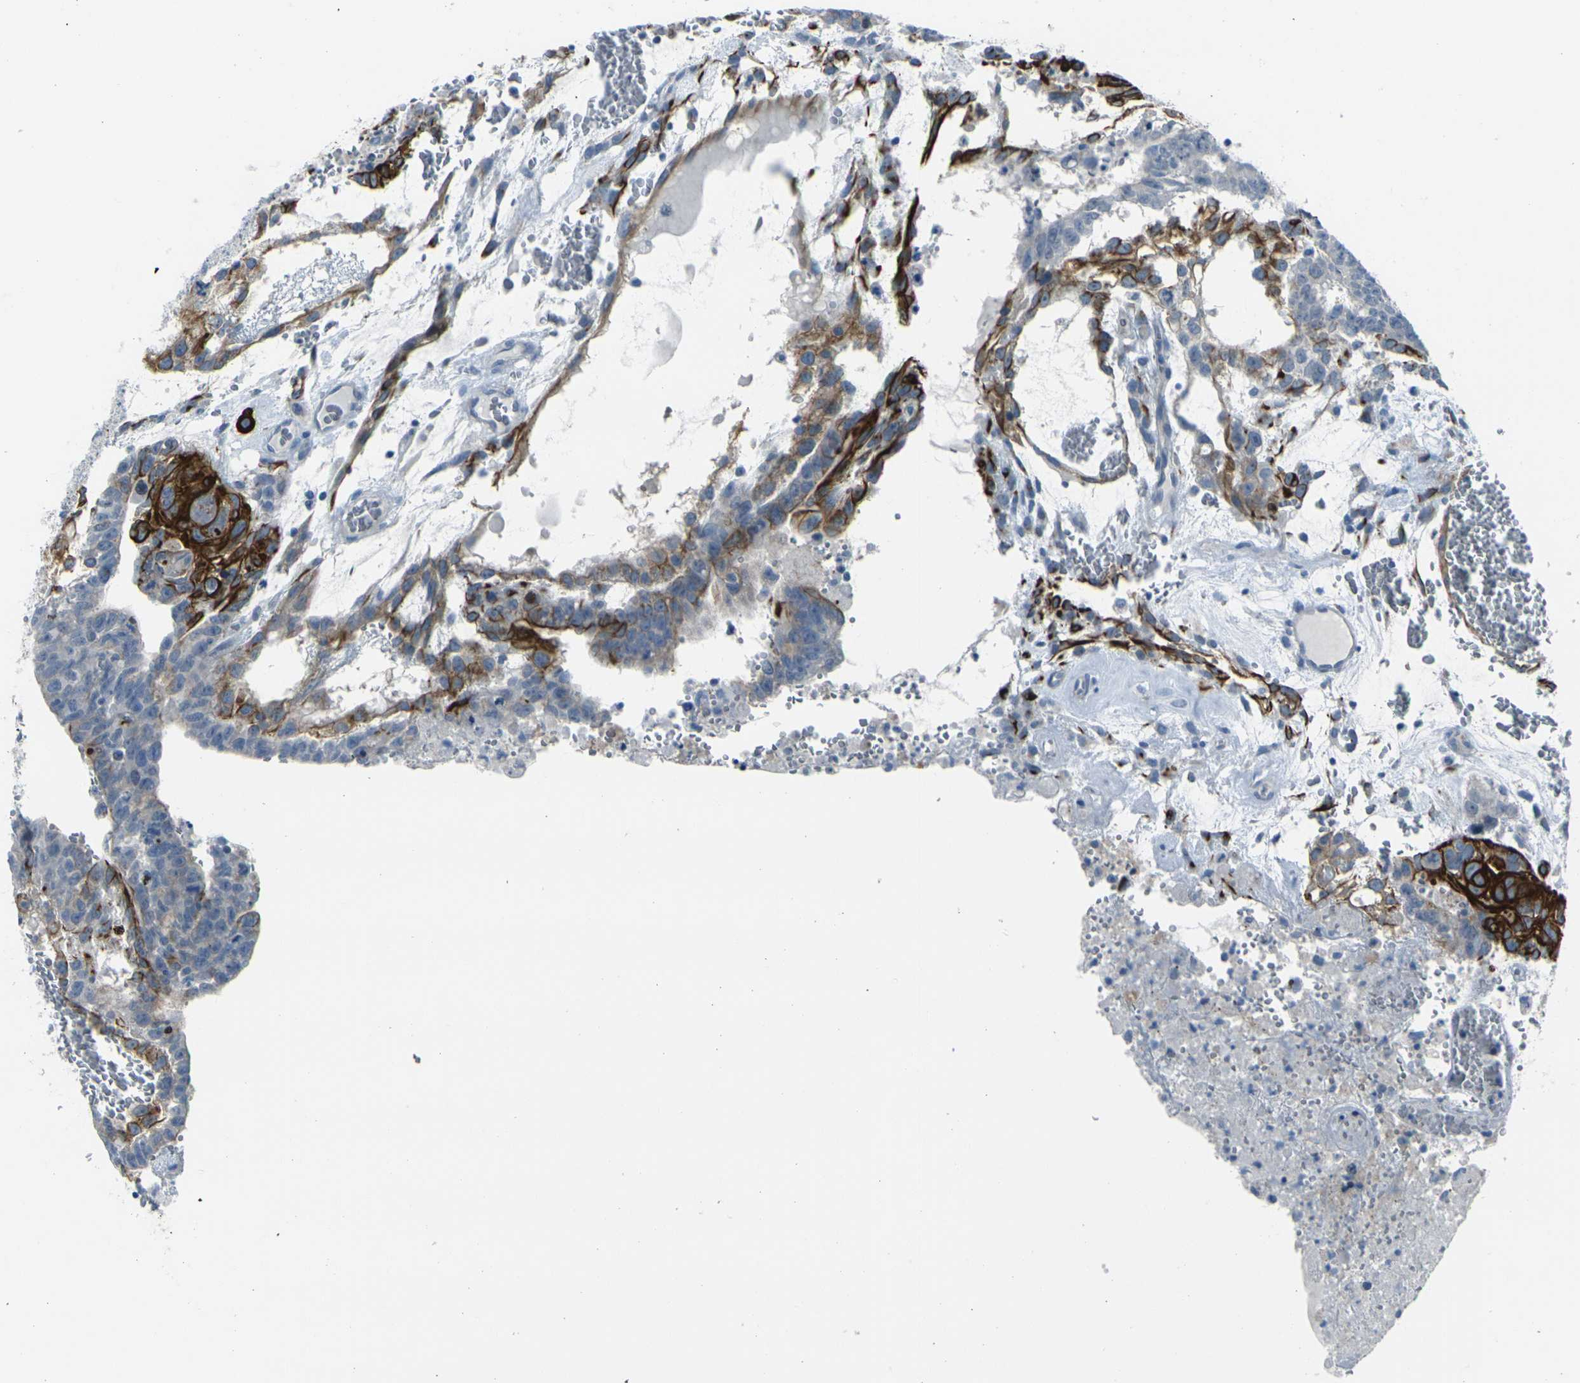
{"staining": {"intensity": "strong", "quantity": "<25%", "location": "cytoplasmic/membranous"}, "tissue": "testis cancer", "cell_type": "Tumor cells", "image_type": "cancer", "snomed": [{"axis": "morphology", "description": "Seminoma, NOS"}, {"axis": "morphology", "description": "Carcinoma, Embryonal, NOS"}, {"axis": "topography", "description": "Testis"}], "caption": "A histopathology image of testis cancer stained for a protein shows strong cytoplasmic/membranous brown staining in tumor cells. The protein is stained brown, and the nuclei are stained in blue (DAB IHC with brightfield microscopy, high magnification).", "gene": "ANKRD46", "patient": {"sex": "male", "age": 52}}